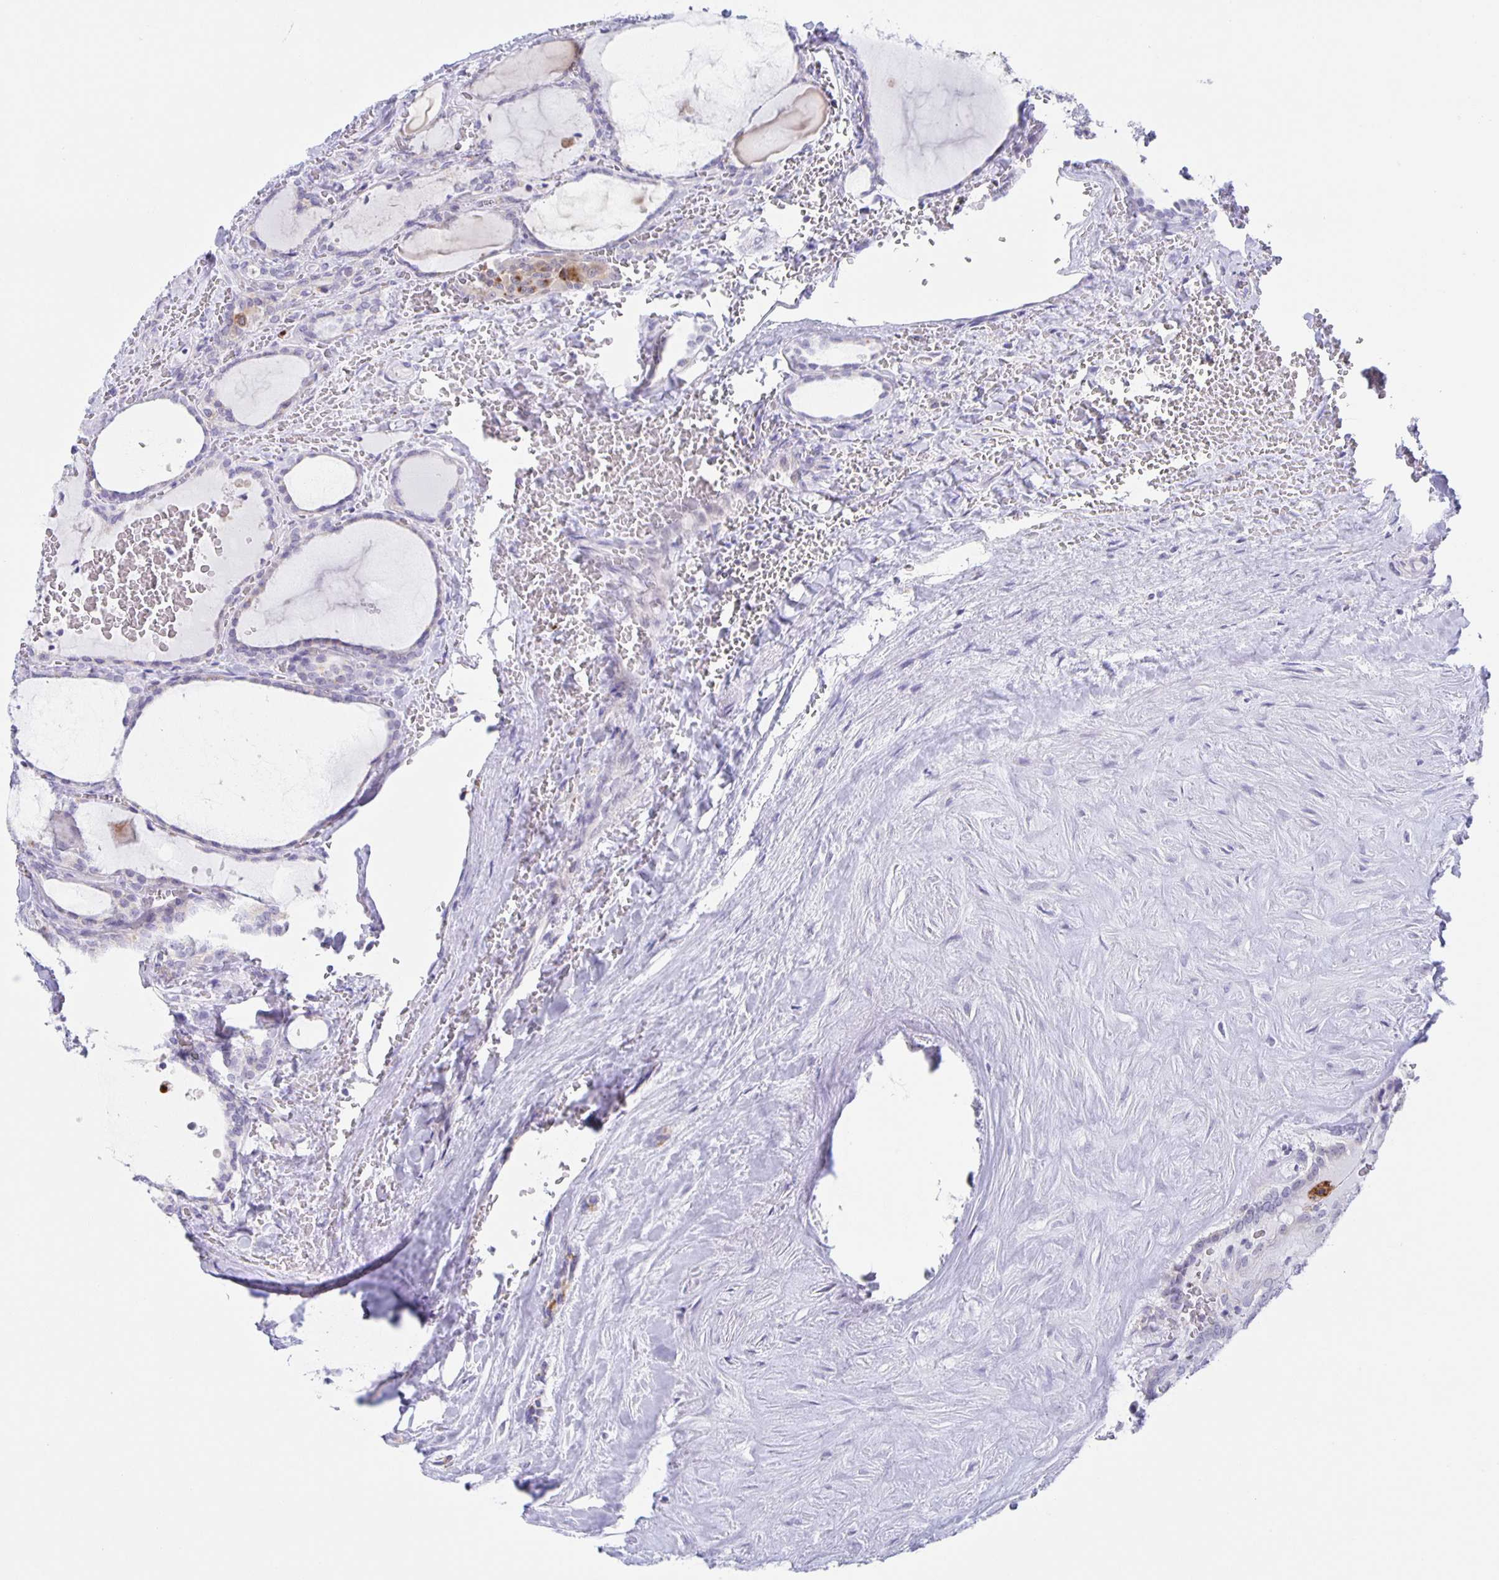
{"staining": {"intensity": "negative", "quantity": "none", "location": "none"}, "tissue": "thyroid cancer", "cell_type": "Tumor cells", "image_type": "cancer", "snomed": [{"axis": "morphology", "description": "Papillary adenocarcinoma, NOS"}, {"axis": "topography", "description": "Thyroid gland"}], "caption": "This is an immunohistochemistry (IHC) micrograph of papillary adenocarcinoma (thyroid). There is no expression in tumor cells.", "gene": "LIPA", "patient": {"sex": "female", "age": 21}}